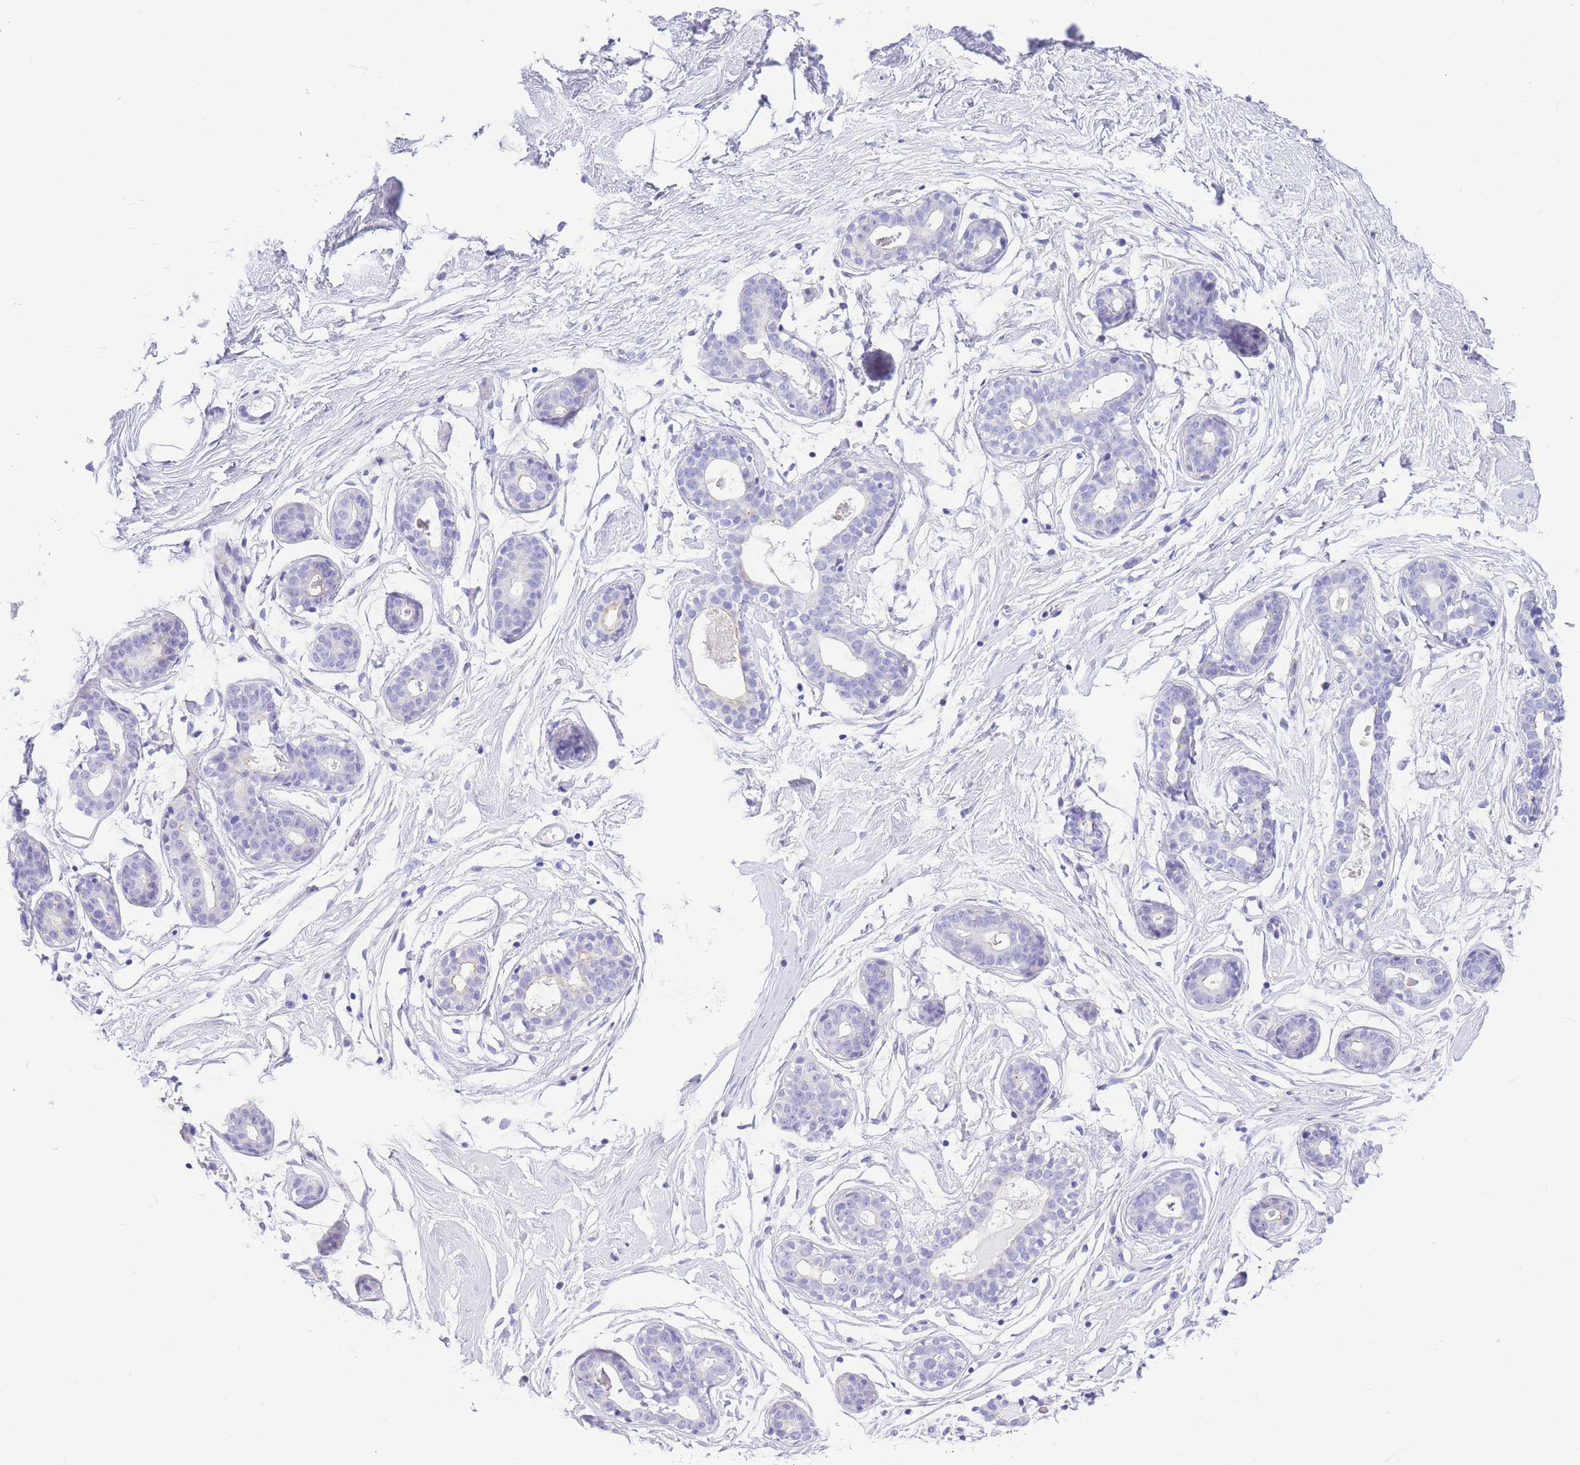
{"staining": {"intensity": "negative", "quantity": "none", "location": "none"}, "tissue": "breast", "cell_type": "Adipocytes", "image_type": "normal", "snomed": [{"axis": "morphology", "description": "Normal tissue, NOS"}, {"axis": "morphology", "description": "Adenoma, NOS"}, {"axis": "topography", "description": "Breast"}], "caption": "This is a histopathology image of immunohistochemistry (IHC) staining of normal breast, which shows no expression in adipocytes.", "gene": "TIFAB", "patient": {"sex": "female", "age": 23}}